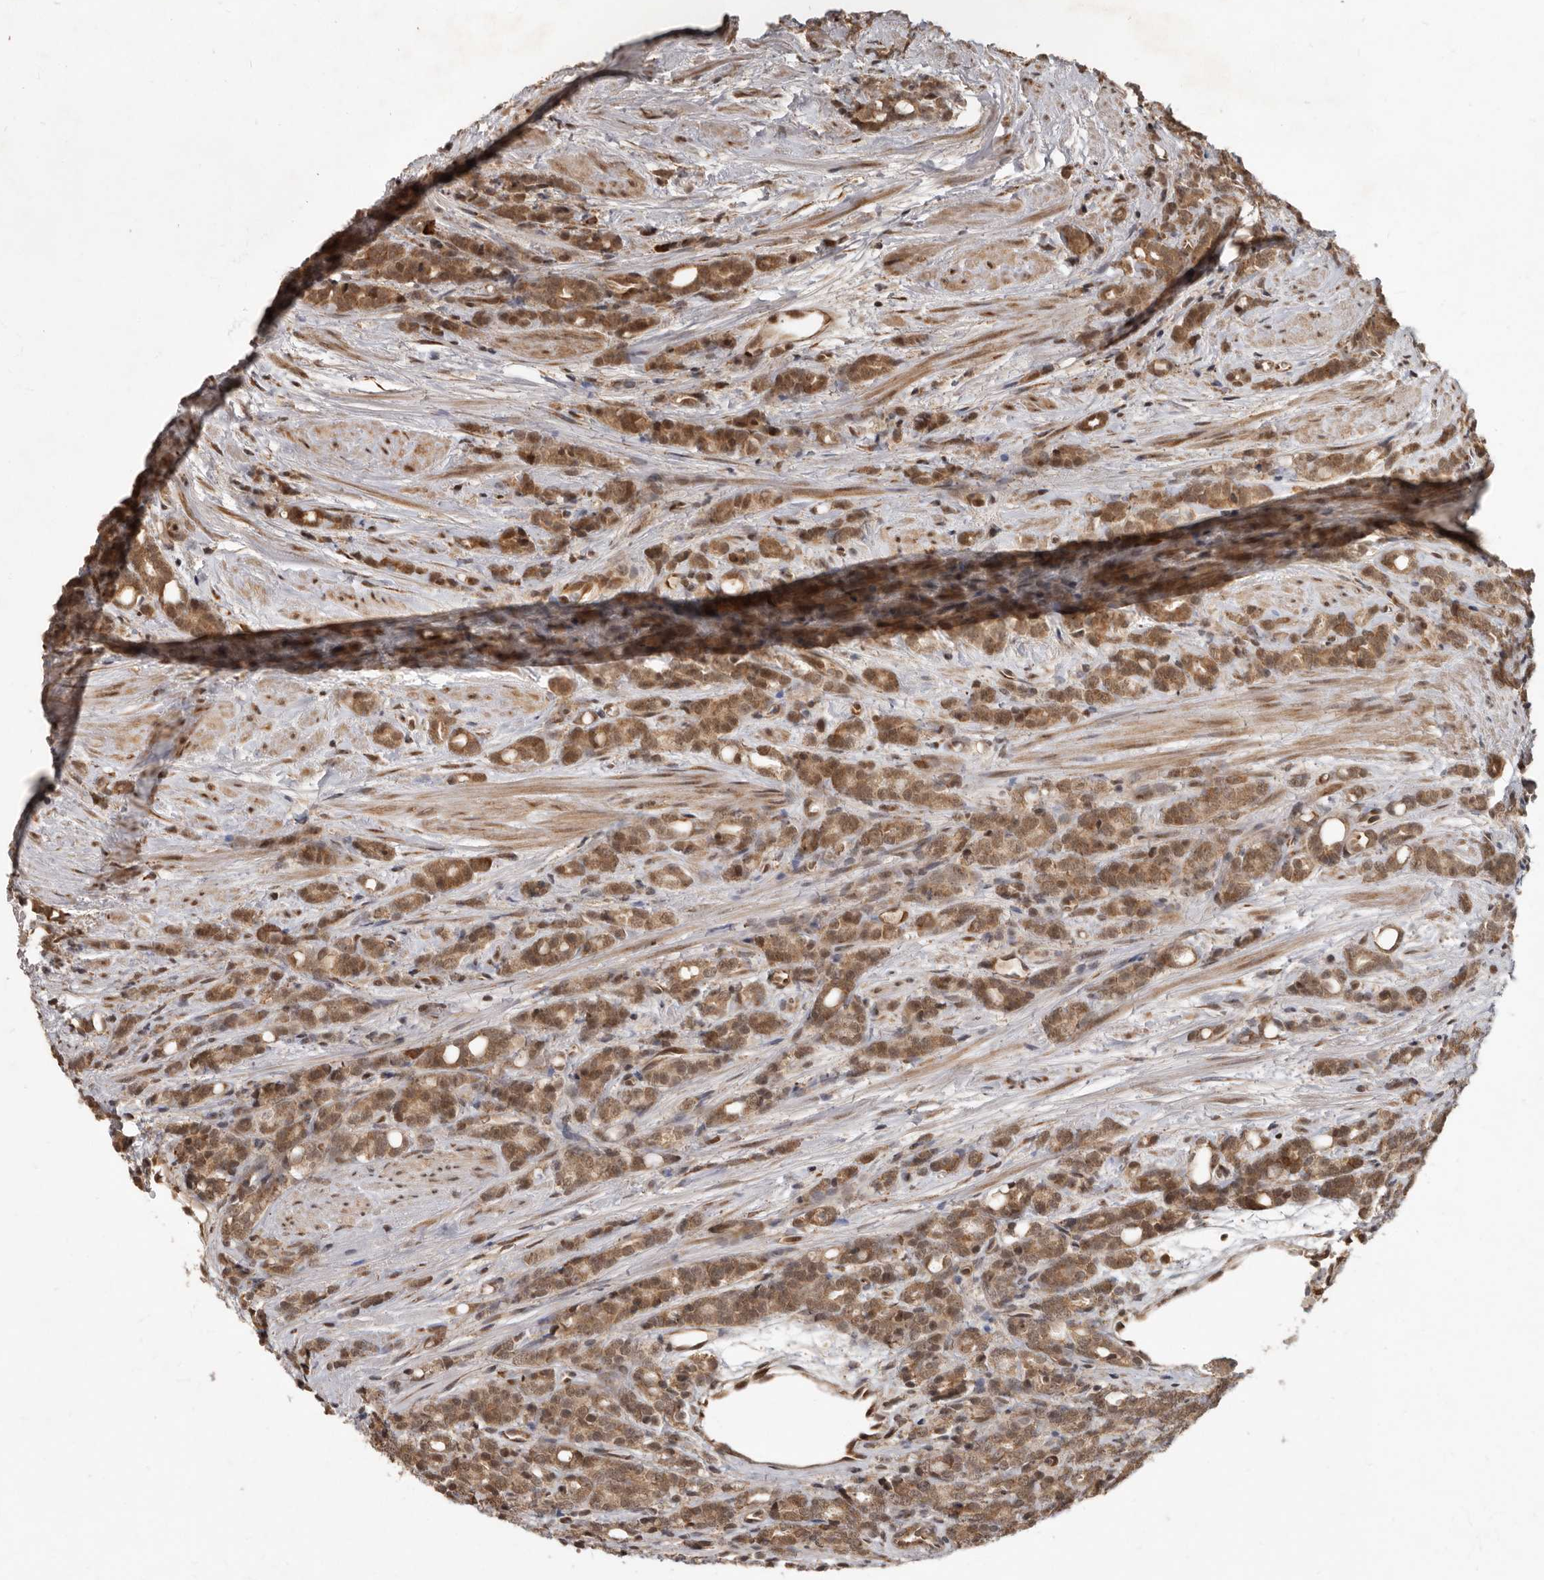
{"staining": {"intensity": "moderate", "quantity": ">75%", "location": "cytoplasmic/membranous,nuclear"}, "tissue": "prostate cancer", "cell_type": "Tumor cells", "image_type": "cancer", "snomed": [{"axis": "morphology", "description": "Adenocarcinoma, High grade"}, {"axis": "topography", "description": "Prostate"}], "caption": "Human prostate cancer (high-grade adenocarcinoma) stained with a protein marker reveals moderate staining in tumor cells.", "gene": "LRGUK", "patient": {"sex": "male", "age": 62}}